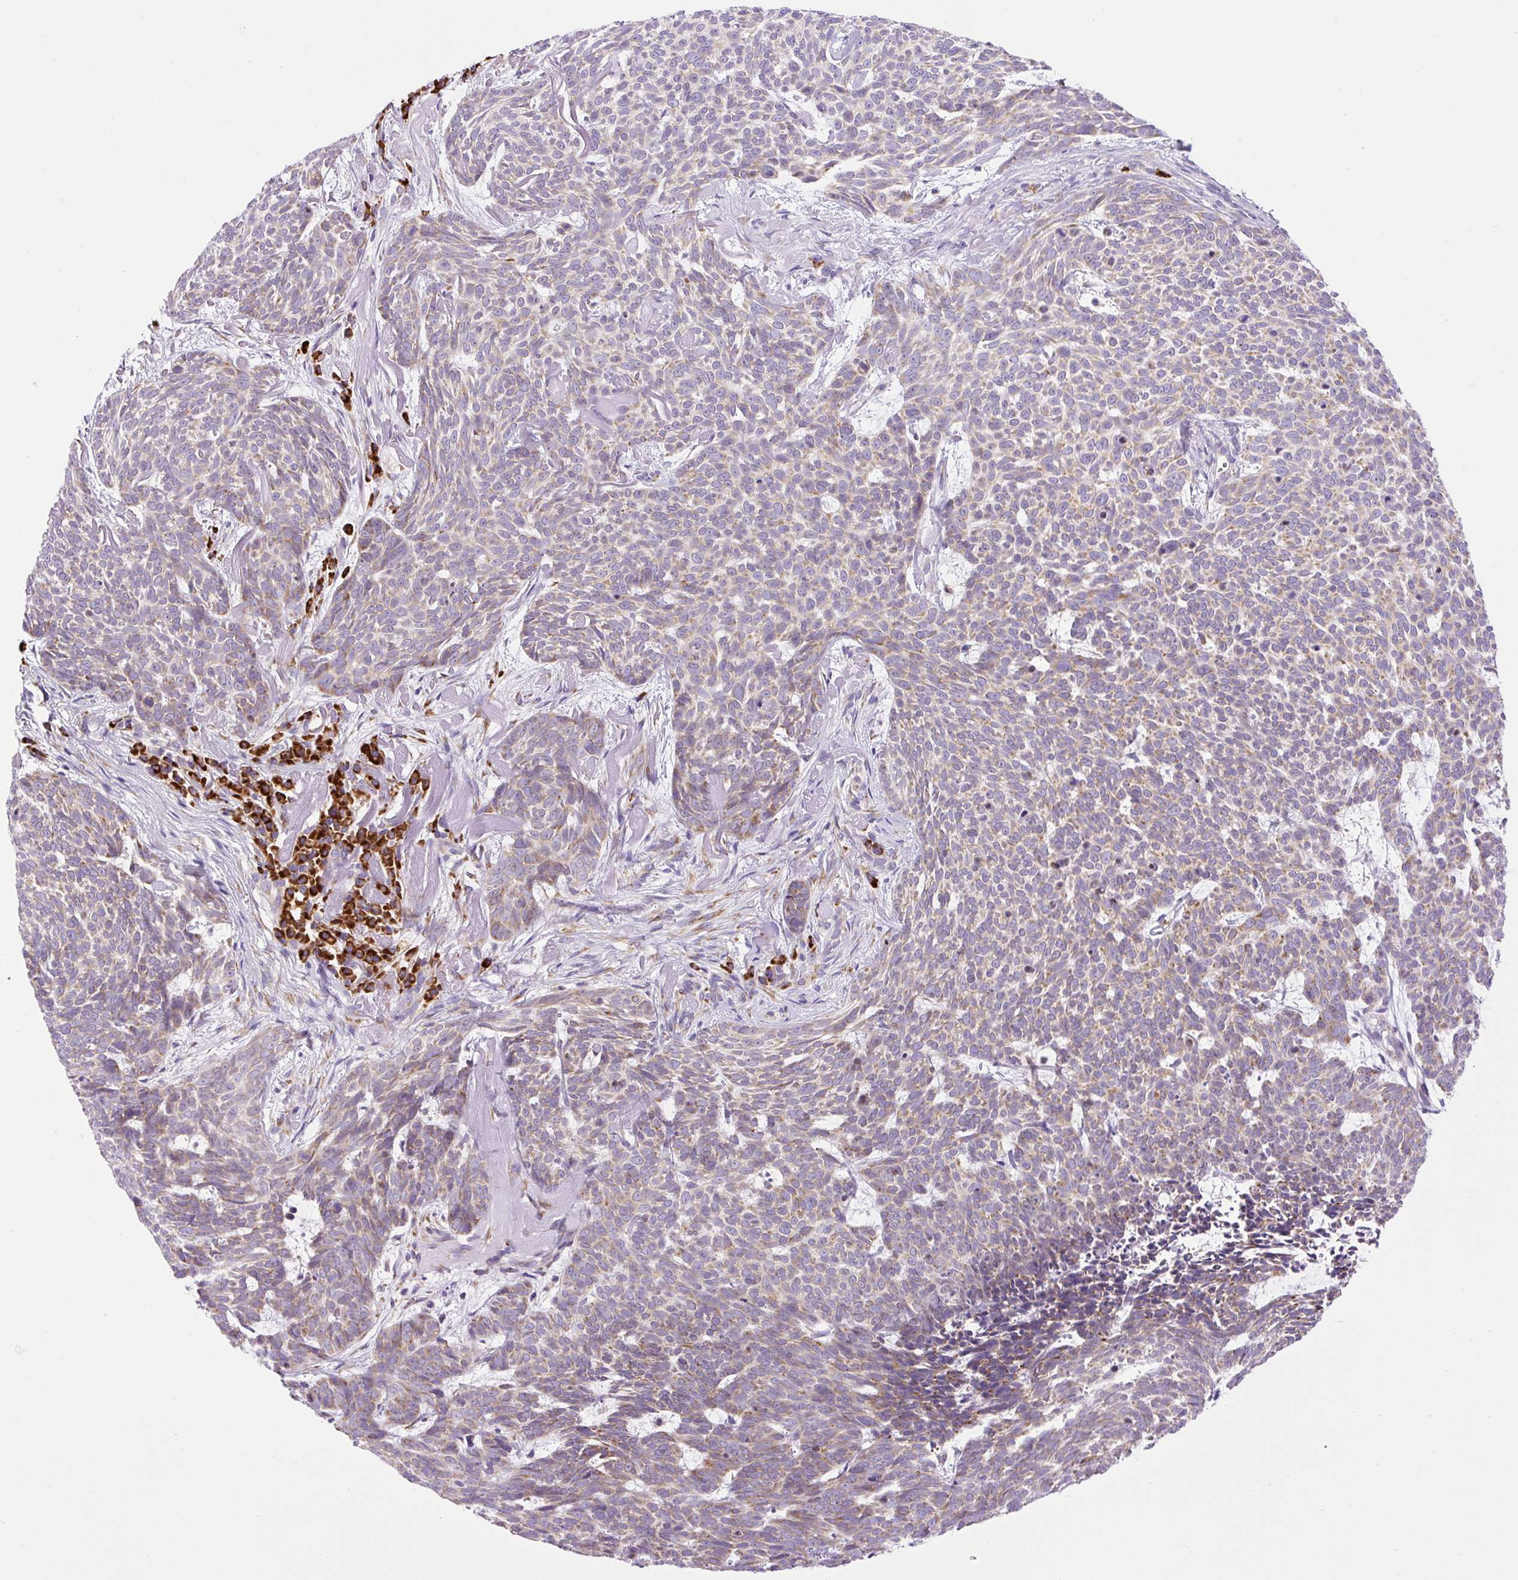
{"staining": {"intensity": "weak", "quantity": "25%-75%", "location": "cytoplasmic/membranous"}, "tissue": "skin cancer", "cell_type": "Tumor cells", "image_type": "cancer", "snomed": [{"axis": "morphology", "description": "Basal cell carcinoma"}, {"axis": "topography", "description": "Skin"}], "caption": "Skin cancer (basal cell carcinoma) tissue shows weak cytoplasmic/membranous positivity in approximately 25%-75% of tumor cells Ihc stains the protein in brown and the nuclei are stained blue.", "gene": "DDOST", "patient": {"sex": "female", "age": 93}}